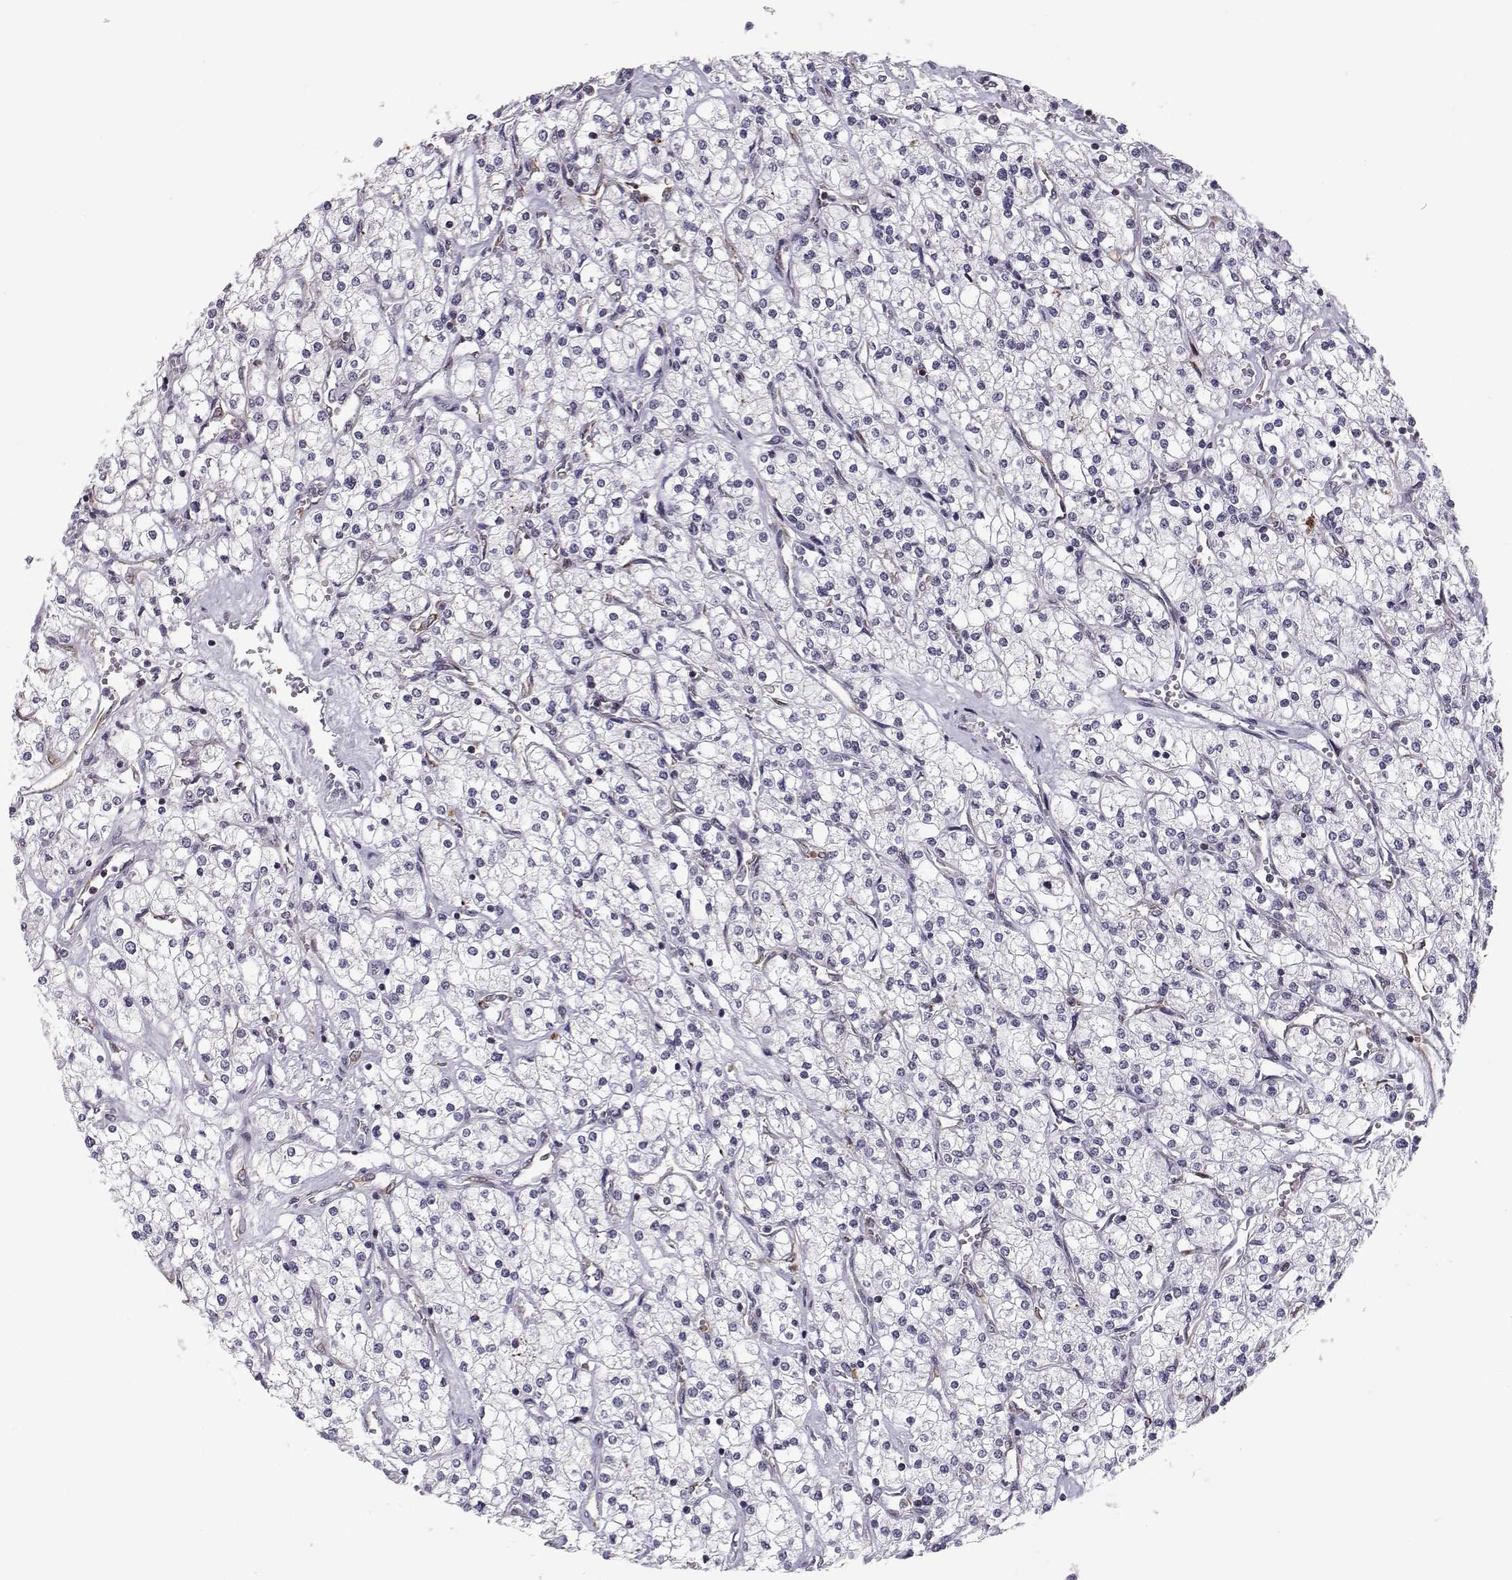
{"staining": {"intensity": "negative", "quantity": "none", "location": "none"}, "tissue": "renal cancer", "cell_type": "Tumor cells", "image_type": "cancer", "snomed": [{"axis": "morphology", "description": "Adenocarcinoma, NOS"}, {"axis": "topography", "description": "Kidney"}], "caption": "Photomicrograph shows no protein staining in tumor cells of renal cancer (adenocarcinoma) tissue.", "gene": "KIF13B", "patient": {"sex": "male", "age": 80}}